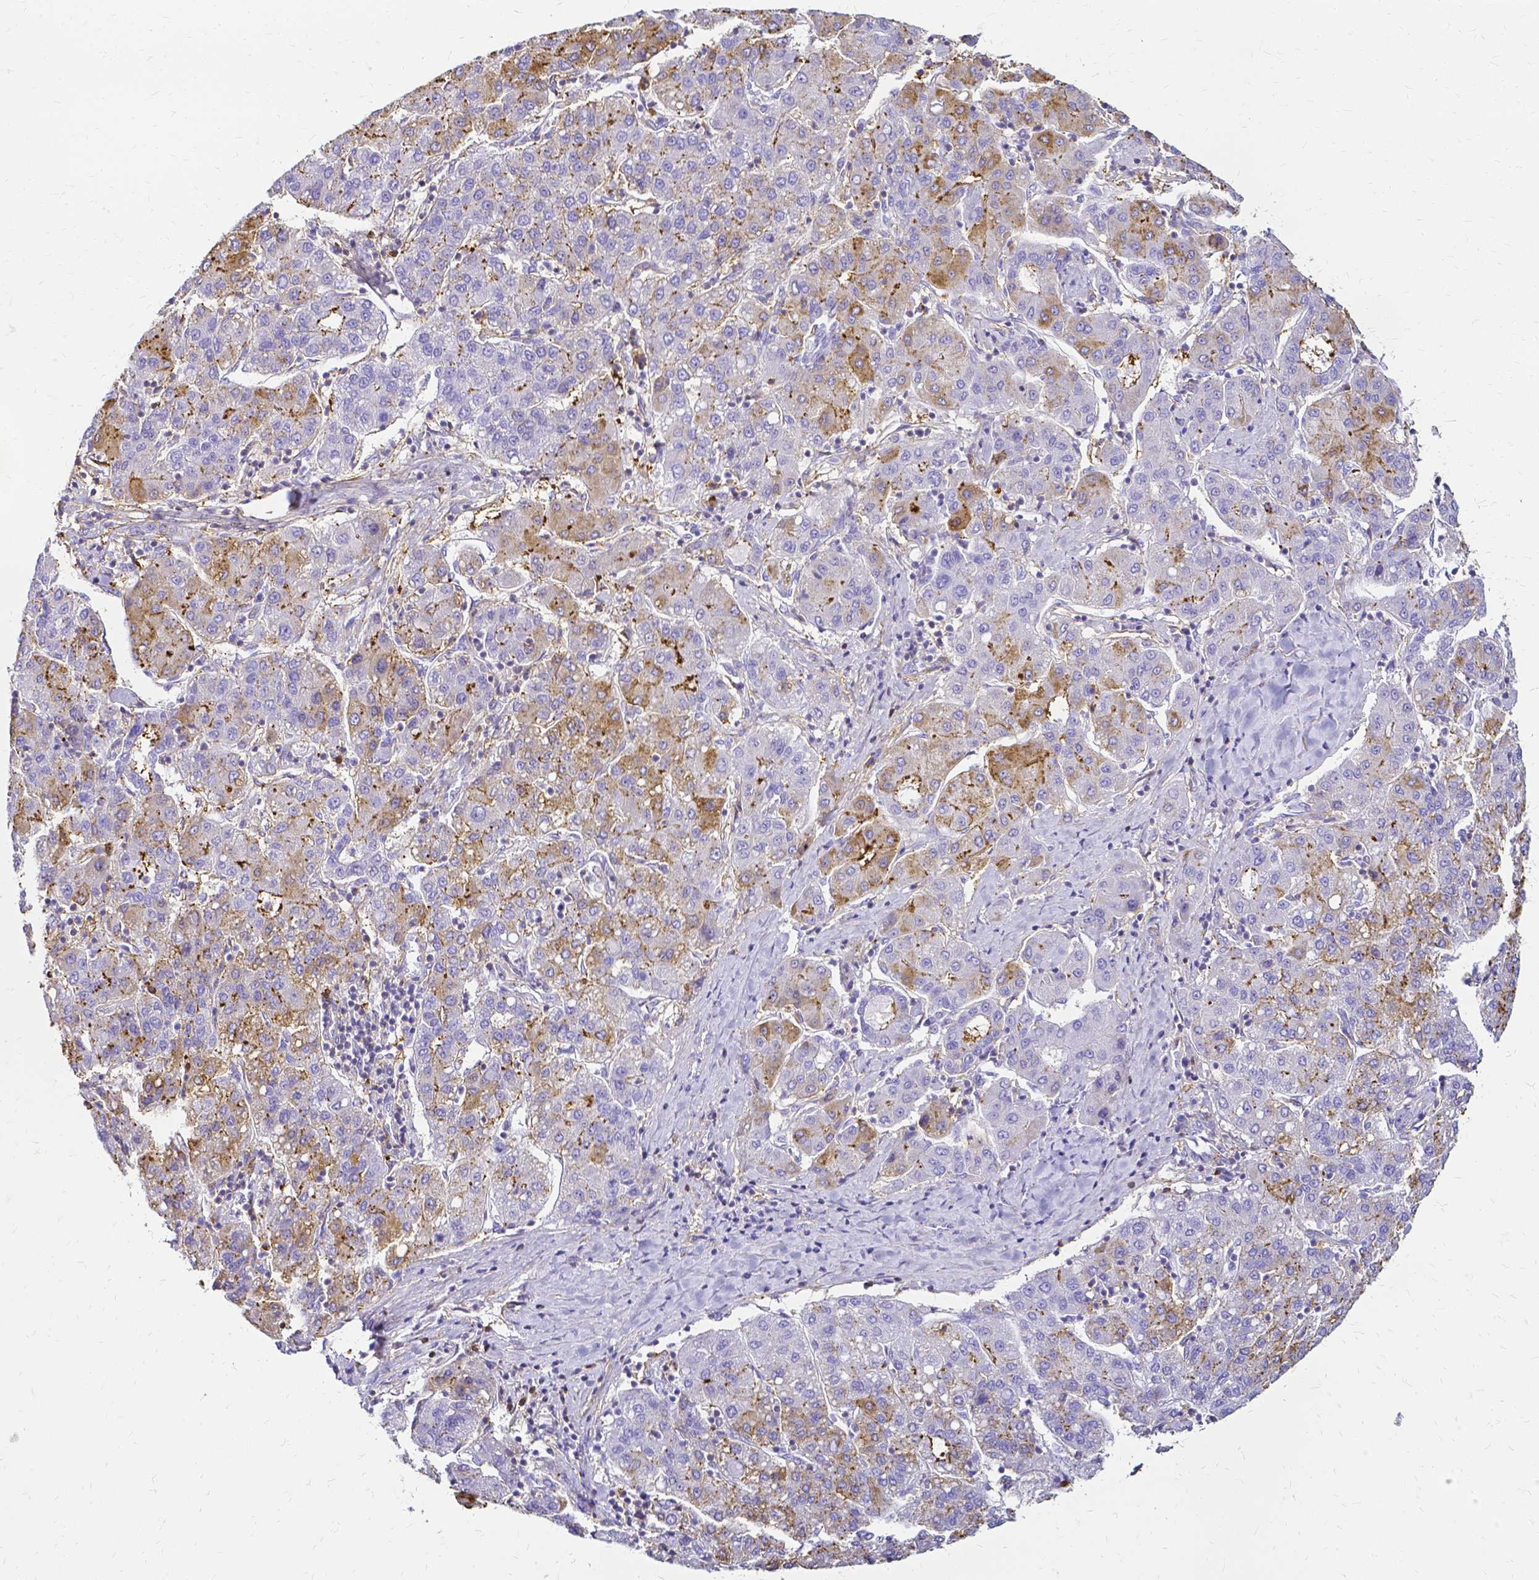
{"staining": {"intensity": "moderate", "quantity": "25%-75%", "location": "cytoplasmic/membranous"}, "tissue": "liver cancer", "cell_type": "Tumor cells", "image_type": "cancer", "snomed": [{"axis": "morphology", "description": "Carcinoma, Hepatocellular, NOS"}, {"axis": "topography", "description": "Liver"}], "caption": "Protein analysis of liver cancer tissue exhibits moderate cytoplasmic/membranous staining in about 25%-75% of tumor cells.", "gene": "HSPA12A", "patient": {"sex": "male", "age": 65}}